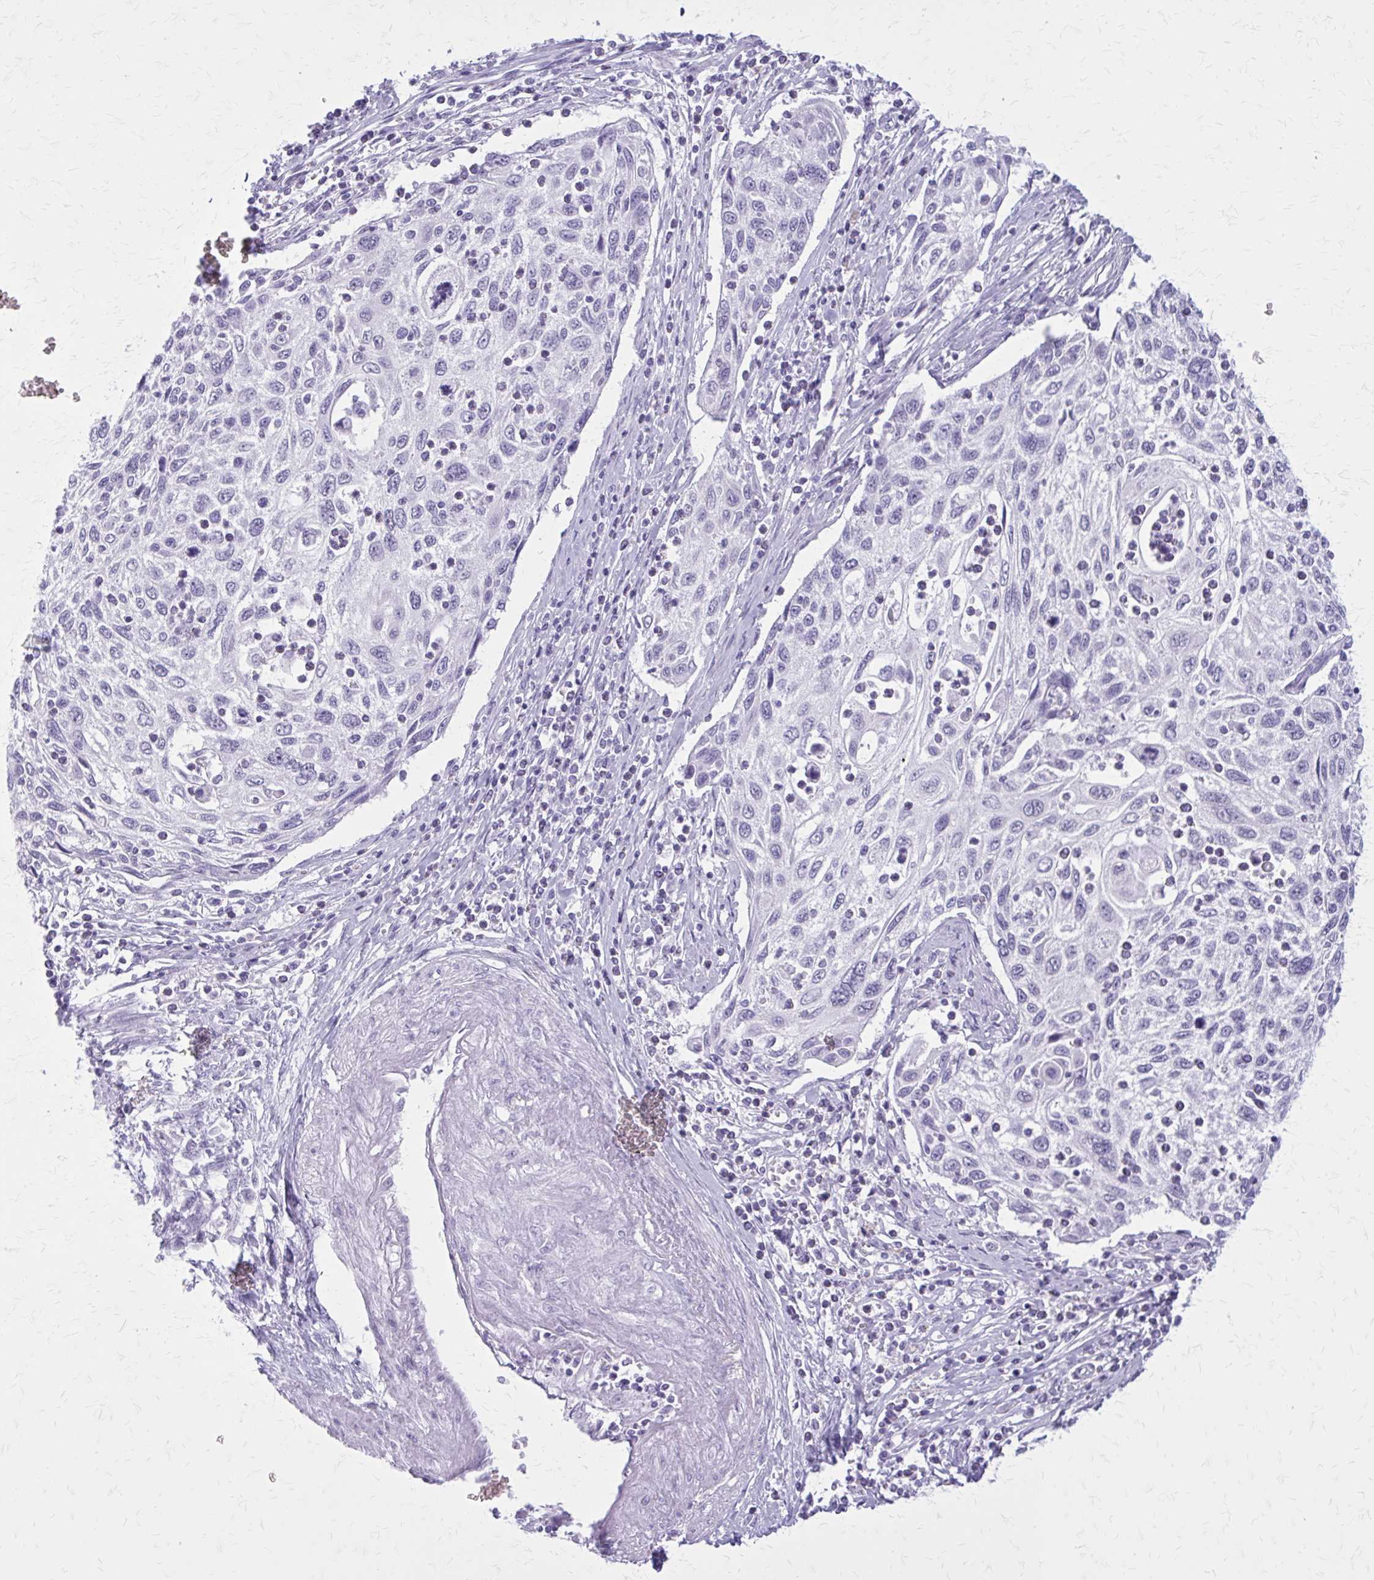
{"staining": {"intensity": "negative", "quantity": "none", "location": "none"}, "tissue": "cervical cancer", "cell_type": "Tumor cells", "image_type": "cancer", "snomed": [{"axis": "morphology", "description": "Squamous cell carcinoma, NOS"}, {"axis": "topography", "description": "Cervix"}], "caption": "A histopathology image of human squamous cell carcinoma (cervical) is negative for staining in tumor cells.", "gene": "GAD1", "patient": {"sex": "female", "age": 70}}